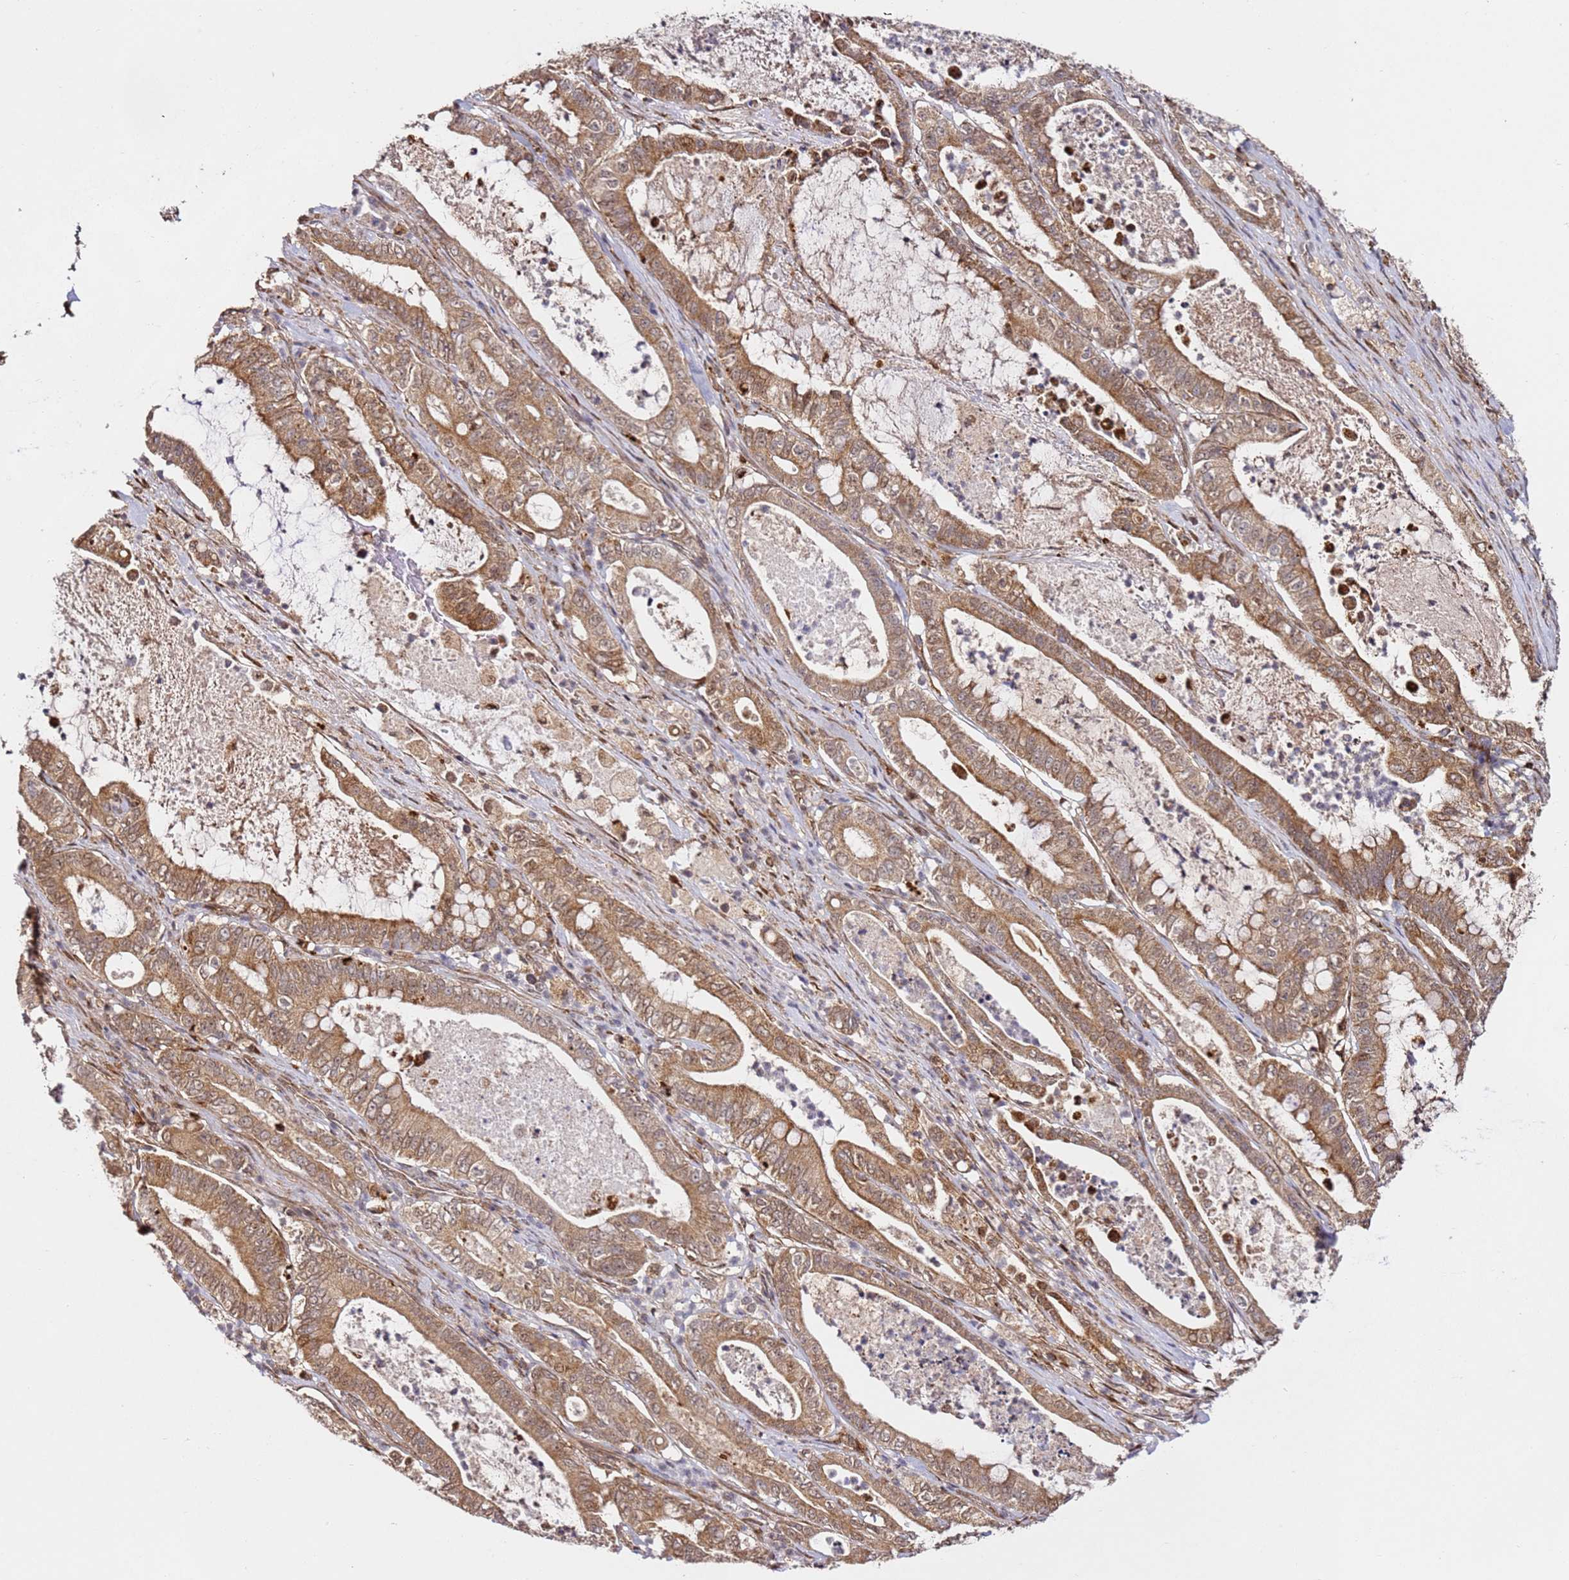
{"staining": {"intensity": "moderate", "quantity": ">75%", "location": "cytoplasmic/membranous,nuclear"}, "tissue": "pancreatic cancer", "cell_type": "Tumor cells", "image_type": "cancer", "snomed": [{"axis": "morphology", "description": "Adenocarcinoma, NOS"}, {"axis": "topography", "description": "Pancreas"}], "caption": "Immunohistochemical staining of human pancreatic cancer reveals medium levels of moderate cytoplasmic/membranous and nuclear expression in approximately >75% of tumor cells.", "gene": "SMOX", "patient": {"sex": "male", "age": 71}}